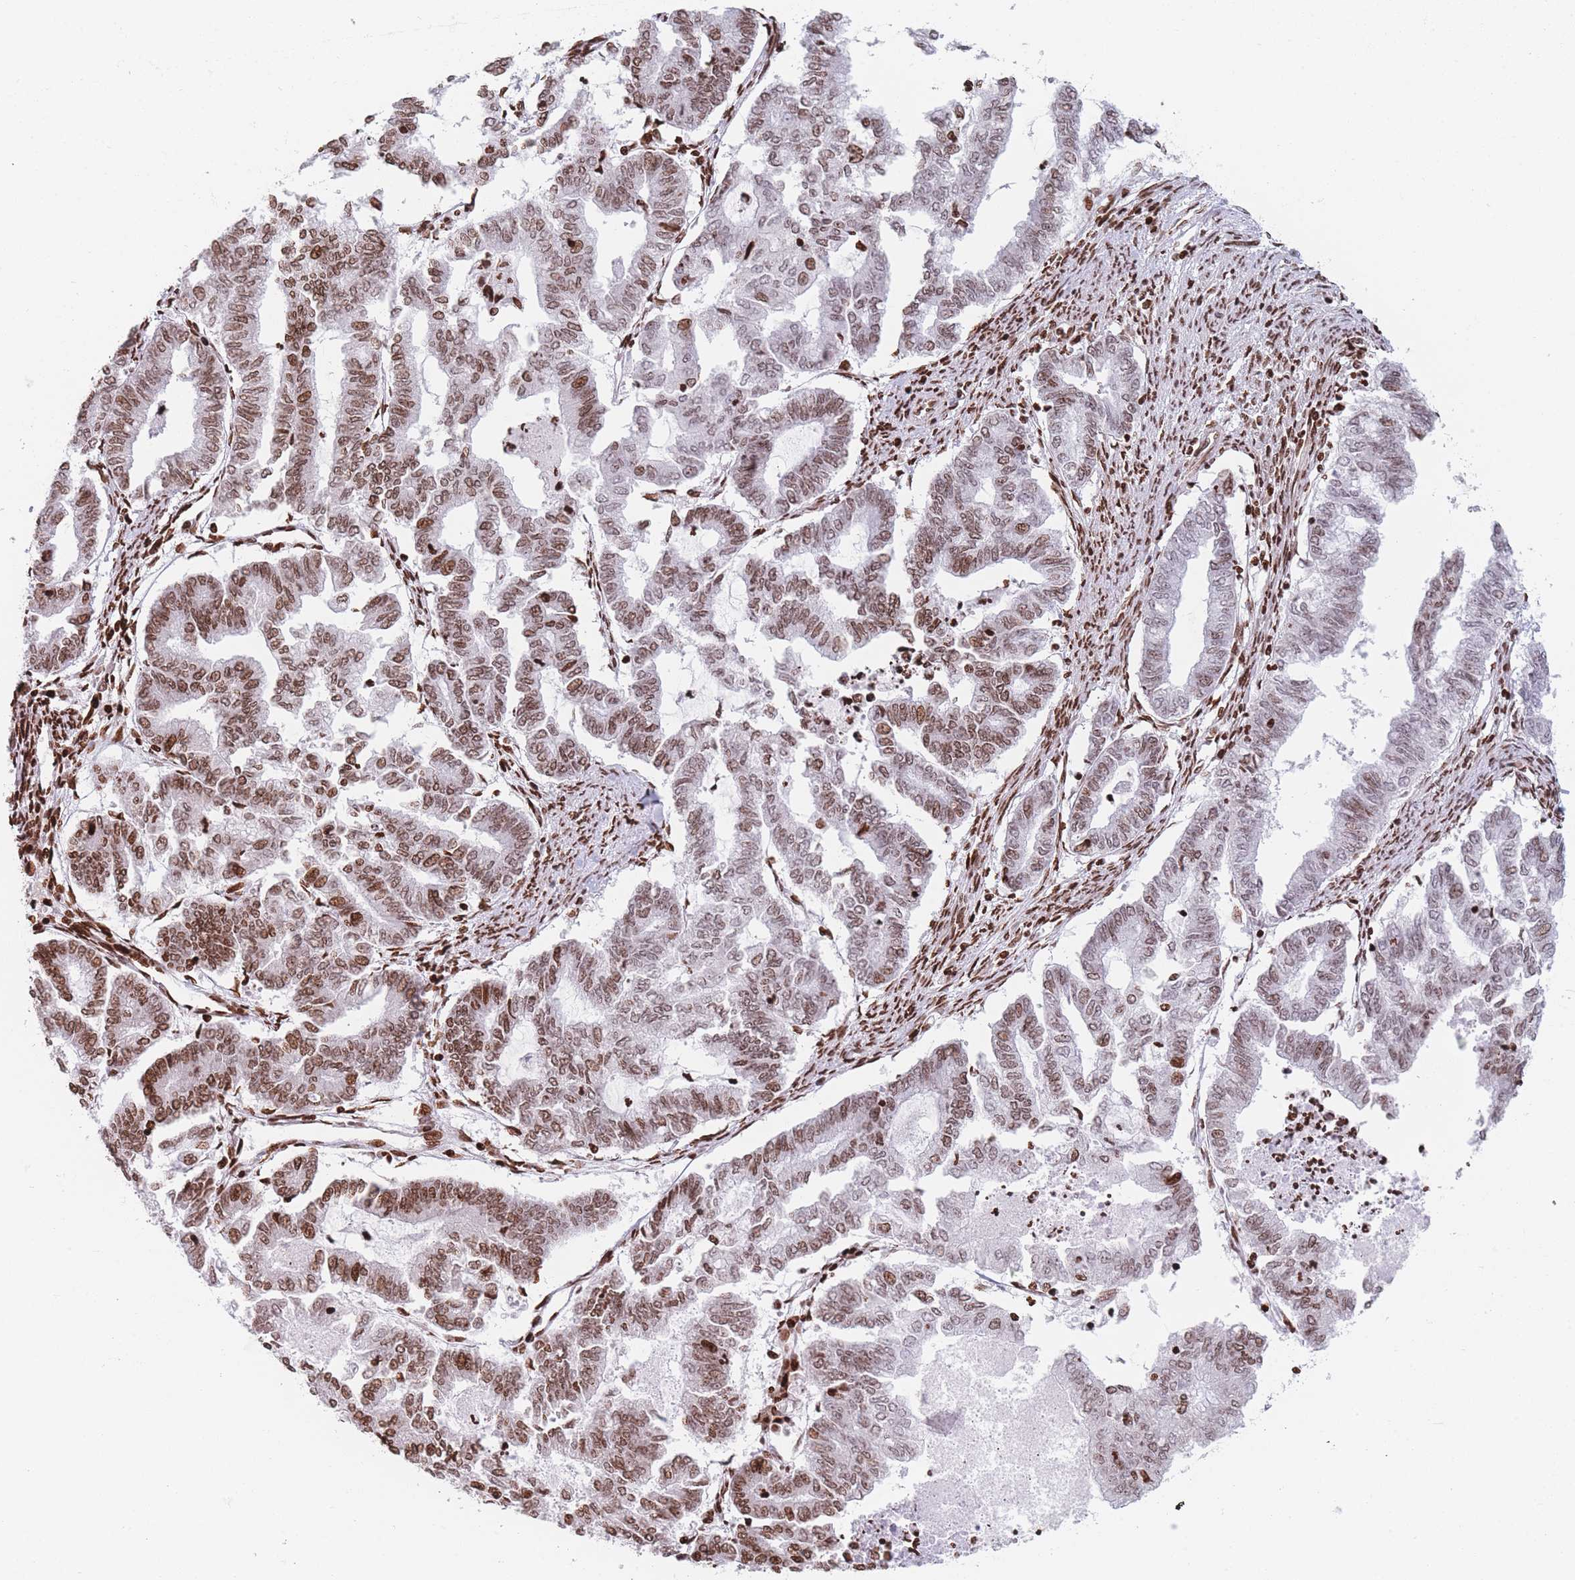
{"staining": {"intensity": "moderate", "quantity": ">75%", "location": "nuclear"}, "tissue": "endometrial cancer", "cell_type": "Tumor cells", "image_type": "cancer", "snomed": [{"axis": "morphology", "description": "Adenocarcinoma, NOS"}, {"axis": "topography", "description": "Endometrium"}], "caption": "This is an image of immunohistochemistry (IHC) staining of adenocarcinoma (endometrial), which shows moderate staining in the nuclear of tumor cells.", "gene": "AK9", "patient": {"sex": "female", "age": 79}}